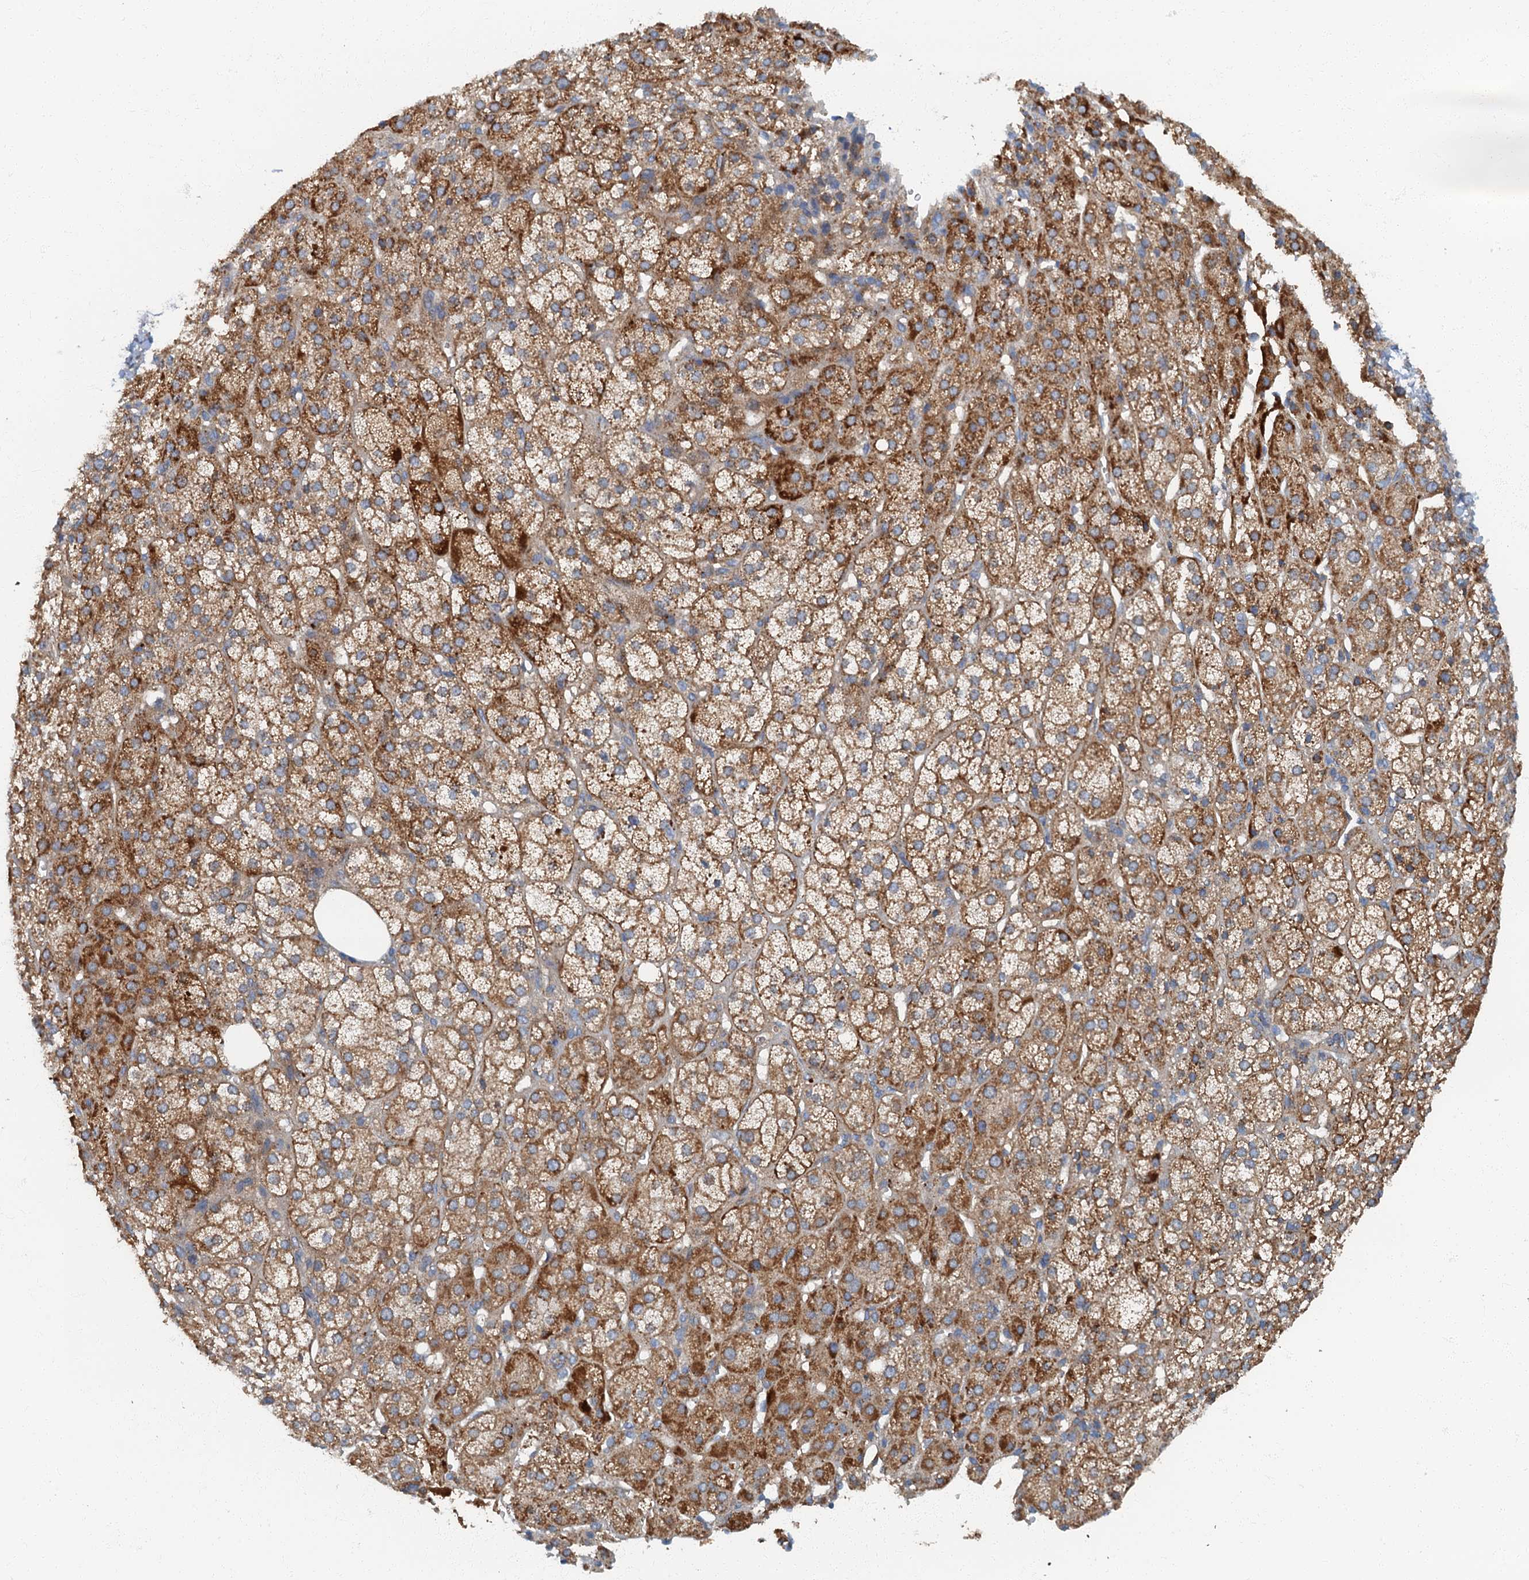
{"staining": {"intensity": "moderate", "quantity": ">75%", "location": "cytoplasmic/membranous"}, "tissue": "adrenal gland", "cell_type": "Glandular cells", "image_type": "normal", "snomed": [{"axis": "morphology", "description": "Normal tissue, NOS"}, {"axis": "topography", "description": "Adrenal gland"}], "caption": "A photomicrograph of adrenal gland stained for a protein reveals moderate cytoplasmic/membranous brown staining in glandular cells. (IHC, brightfield microscopy, high magnification).", "gene": "ARL11", "patient": {"sex": "female", "age": 57}}